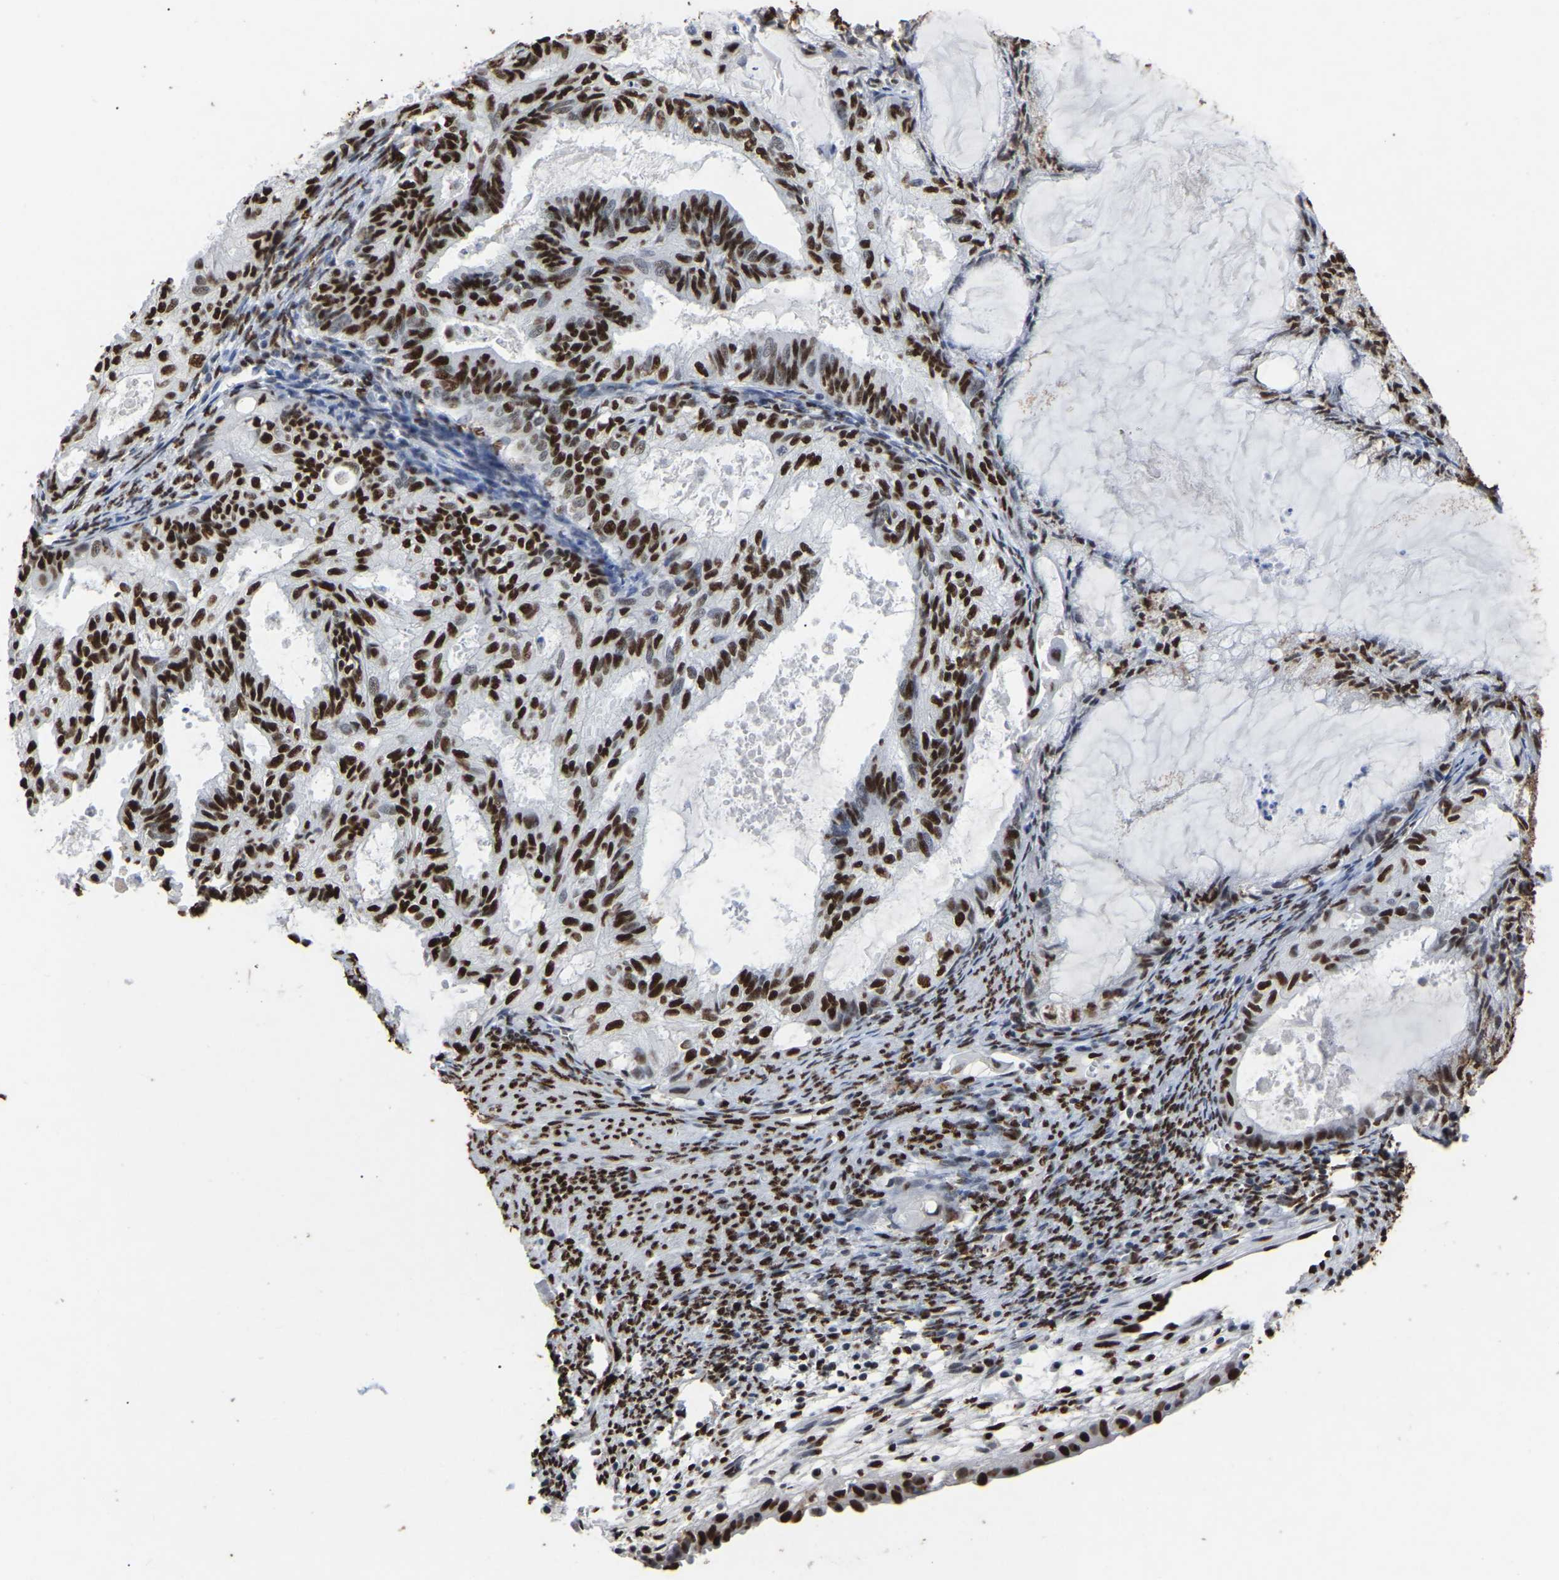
{"staining": {"intensity": "strong", "quantity": ">75%", "location": "nuclear"}, "tissue": "cervical cancer", "cell_type": "Tumor cells", "image_type": "cancer", "snomed": [{"axis": "morphology", "description": "Normal tissue, NOS"}, {"axis": "morphology", "description": "Adenocarcinoma, NOS"}, {"axis": "topography", "description": "Cervix"}, {"axis": "topography", "description": "Endometrium"}], "caption": "Immunohistochemical staining of human cervical adenocarcinoma demonstrates strong nuclear protein expression in about >75% of tumor cells. Nuclei are stained in blue.", "gene": "RBL2", "patient": {"sex": "female", "age": 86}}